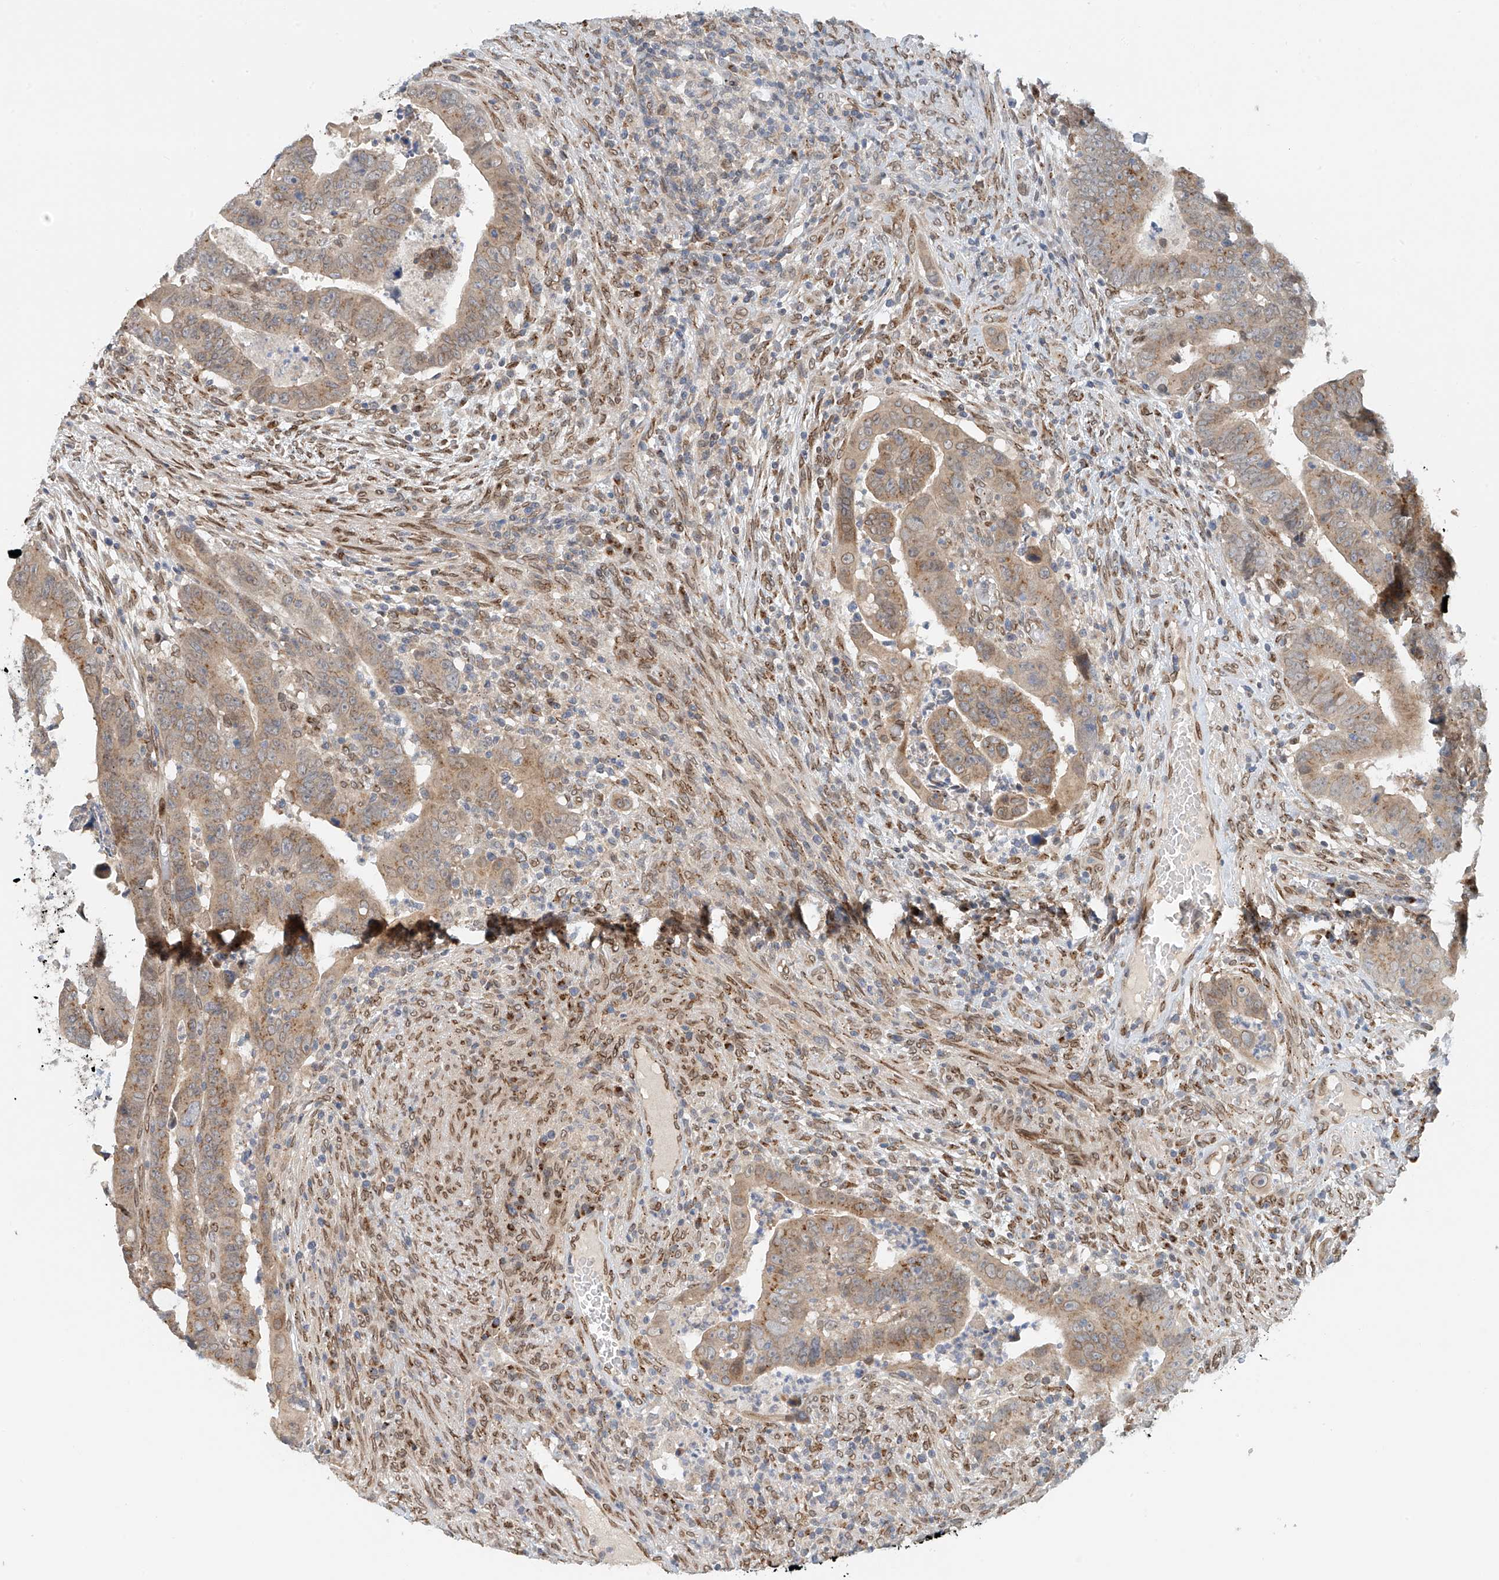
{"staining": {"intensity": "moderate", "quantity": "25%-75%", "location": "cytoplasmic/membranous"}, "tissue": "colorectal cancer", "cell_type": "Tumor cells", "image_type": "cancer", "snomed": [{"axis": "morphology", "description": "Normal tissue, NOS"}, {"axis": "morphology", "description": "Adenocarcinoma, NOS"}, {"axis": "topography", "description": "Rectum"}], "caption": "Immunohistochemical staining of human adenocarcinoma (colorectal) exhibits medium levels of moderate cytoplasmic/membranous protein positivity in approximately 25%-75% of tumor cells. (IHC, brightfield microscopy, high magnification).", "gene": "STARD9", "patient": {"sex": "female", "age": 65}}